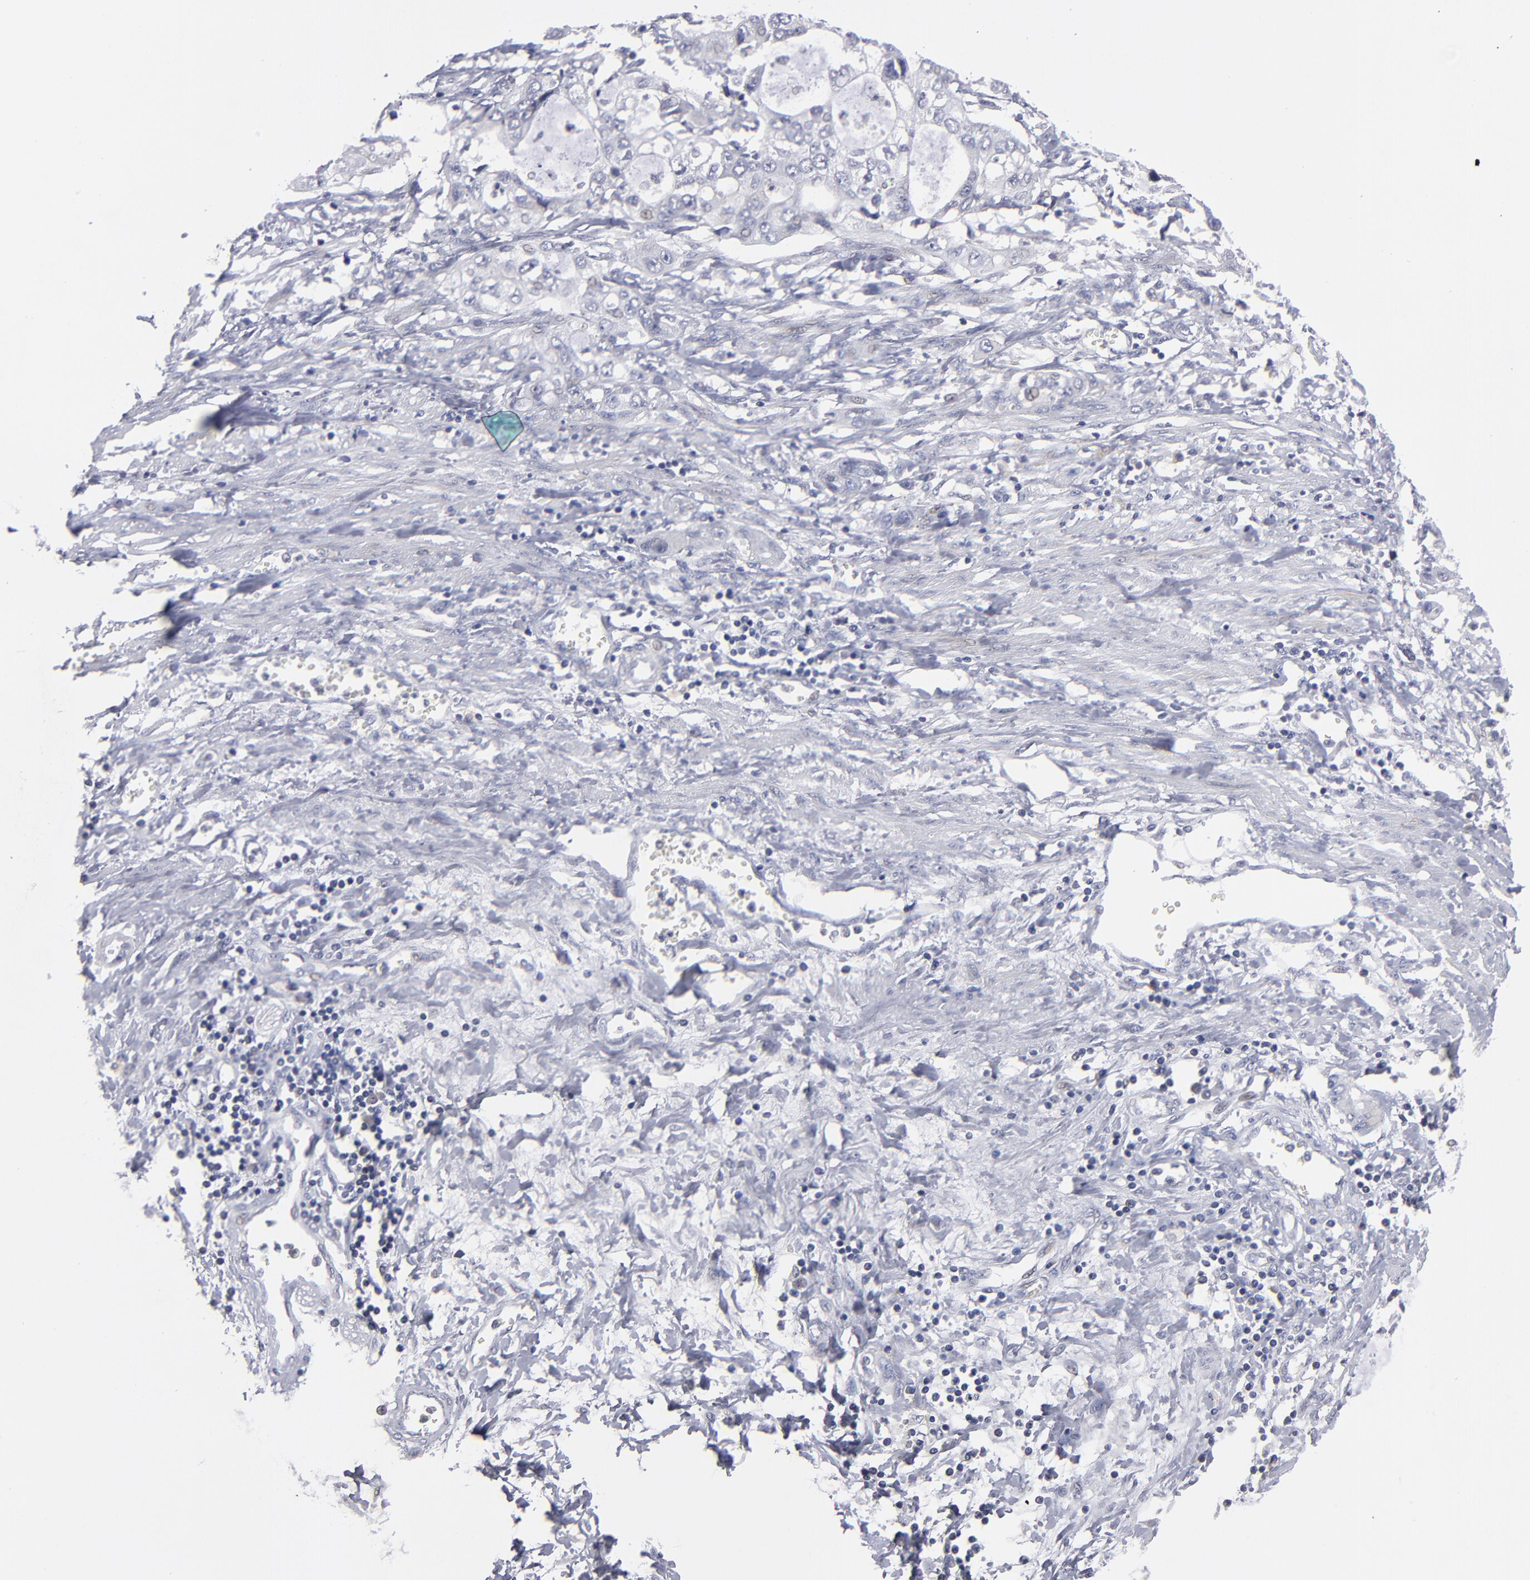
{"staining": {"intensity": "weak", "quantity": "<25%", "location": "nuclear"}, "tissue": "stomach cancer", "cell_type": "Tumor cells", "image_type": "cancer", "snomed": [{"axis": "morphology", "description": "Adenocarcinoma, NOS"}, {"axis": "topography", "description": "Stomach, upper"}], "caption": "A high-resolution photomicrograph shows immunohistochemistry staining of adenocarcinoma (stomach), which shows no significant positivity in tumor cells.", "gene": "CEP97", "patient": {"sex": "female", "age": 52}}